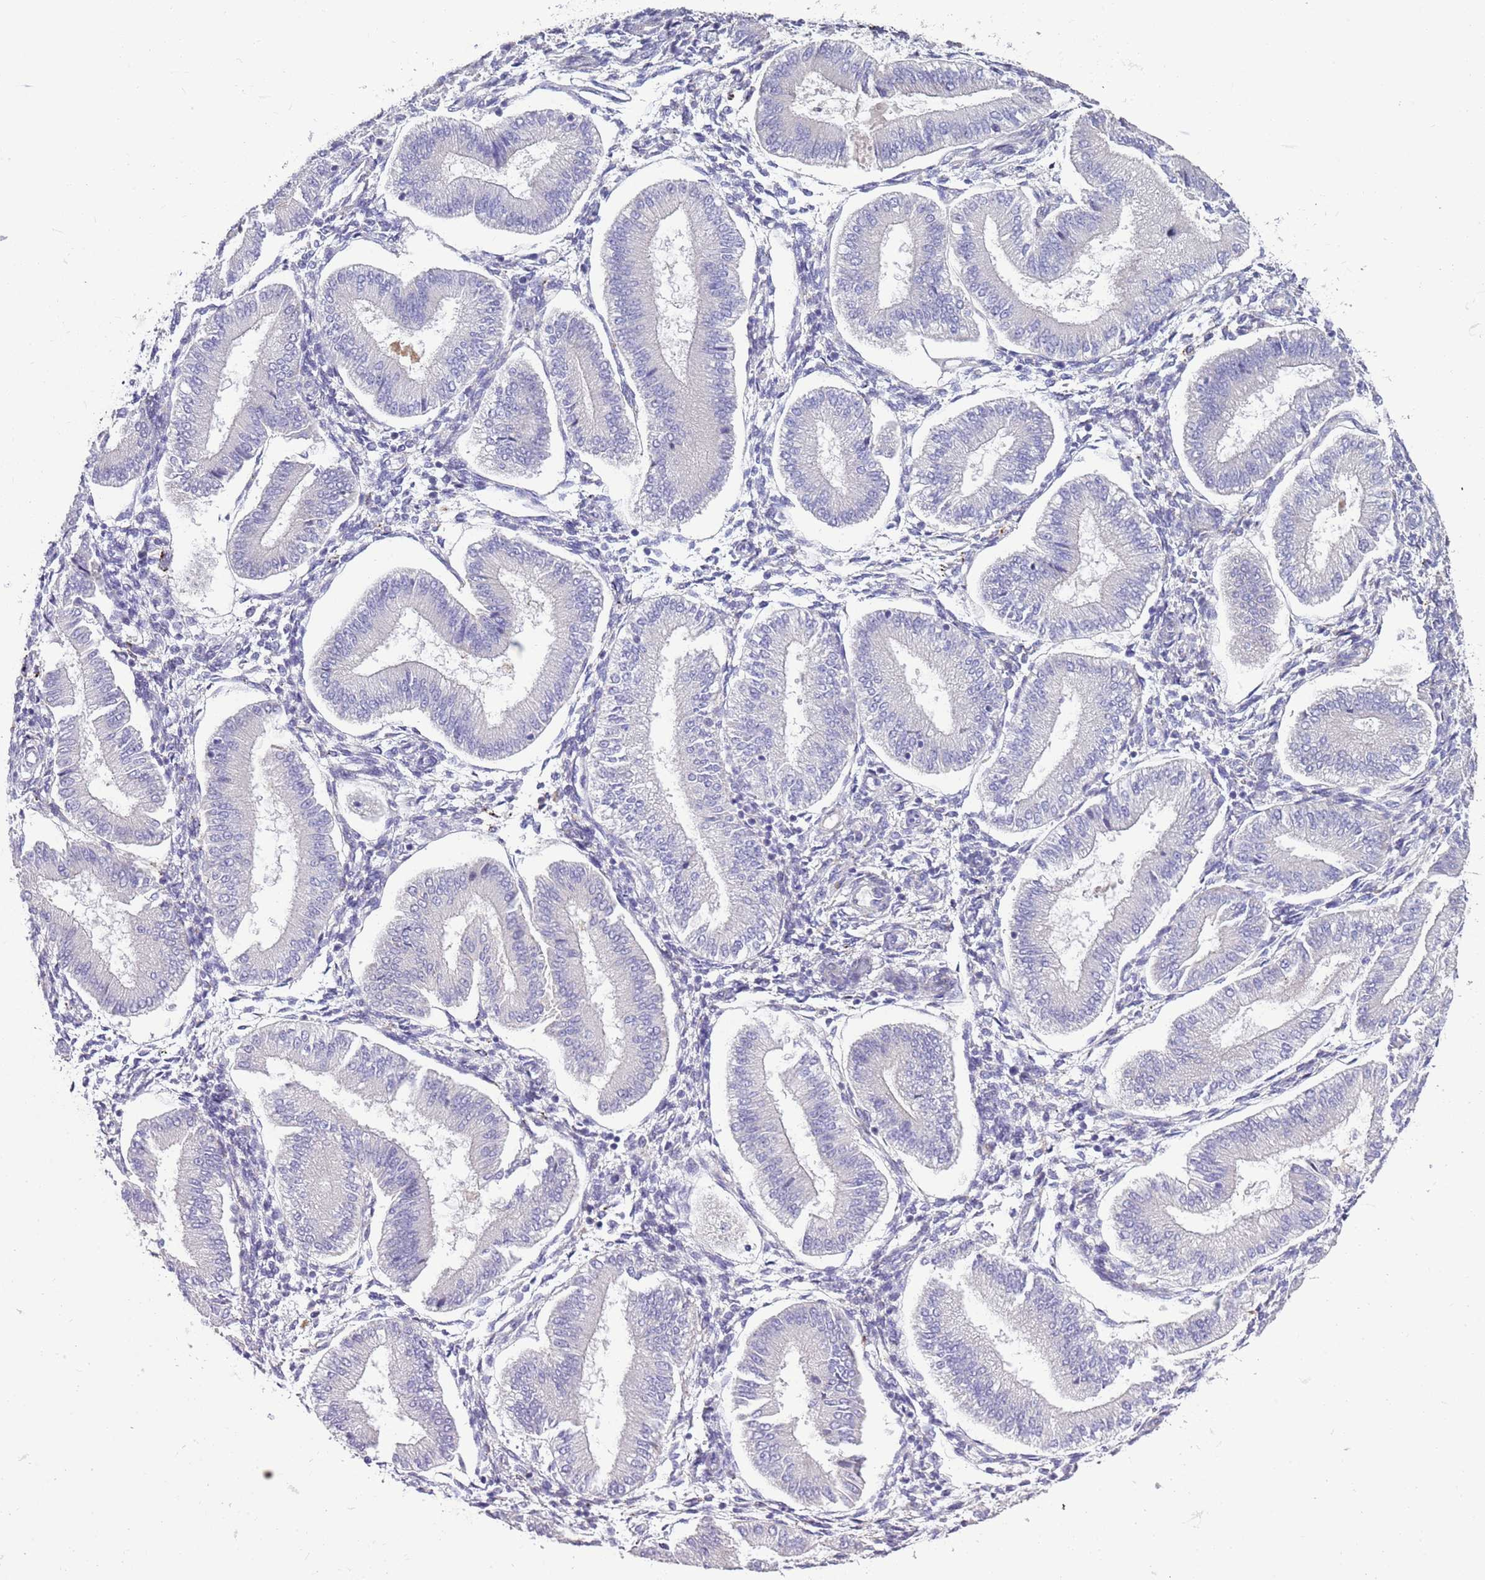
{"staining": {"intensity": "negative", "quantity": "none", "location": "none"}, "tissue": "endometrium", "cell_type": "Cells in endometrial stroma", "image_type": "normal", "snomed": [{"axis": "morphology", "description": "Normal tissue, NOS"}, {"axis": "topography", "description": "Endometrium"}], "caption": "Cells in endometrial stroma show no significant expression in benign endometrium. (Brightfield microscopy of DAB immunohistochemistry (IHC) at high magnification).", "gene": "ABHD17C", "patient": {"sex": "female", "age": 39}}